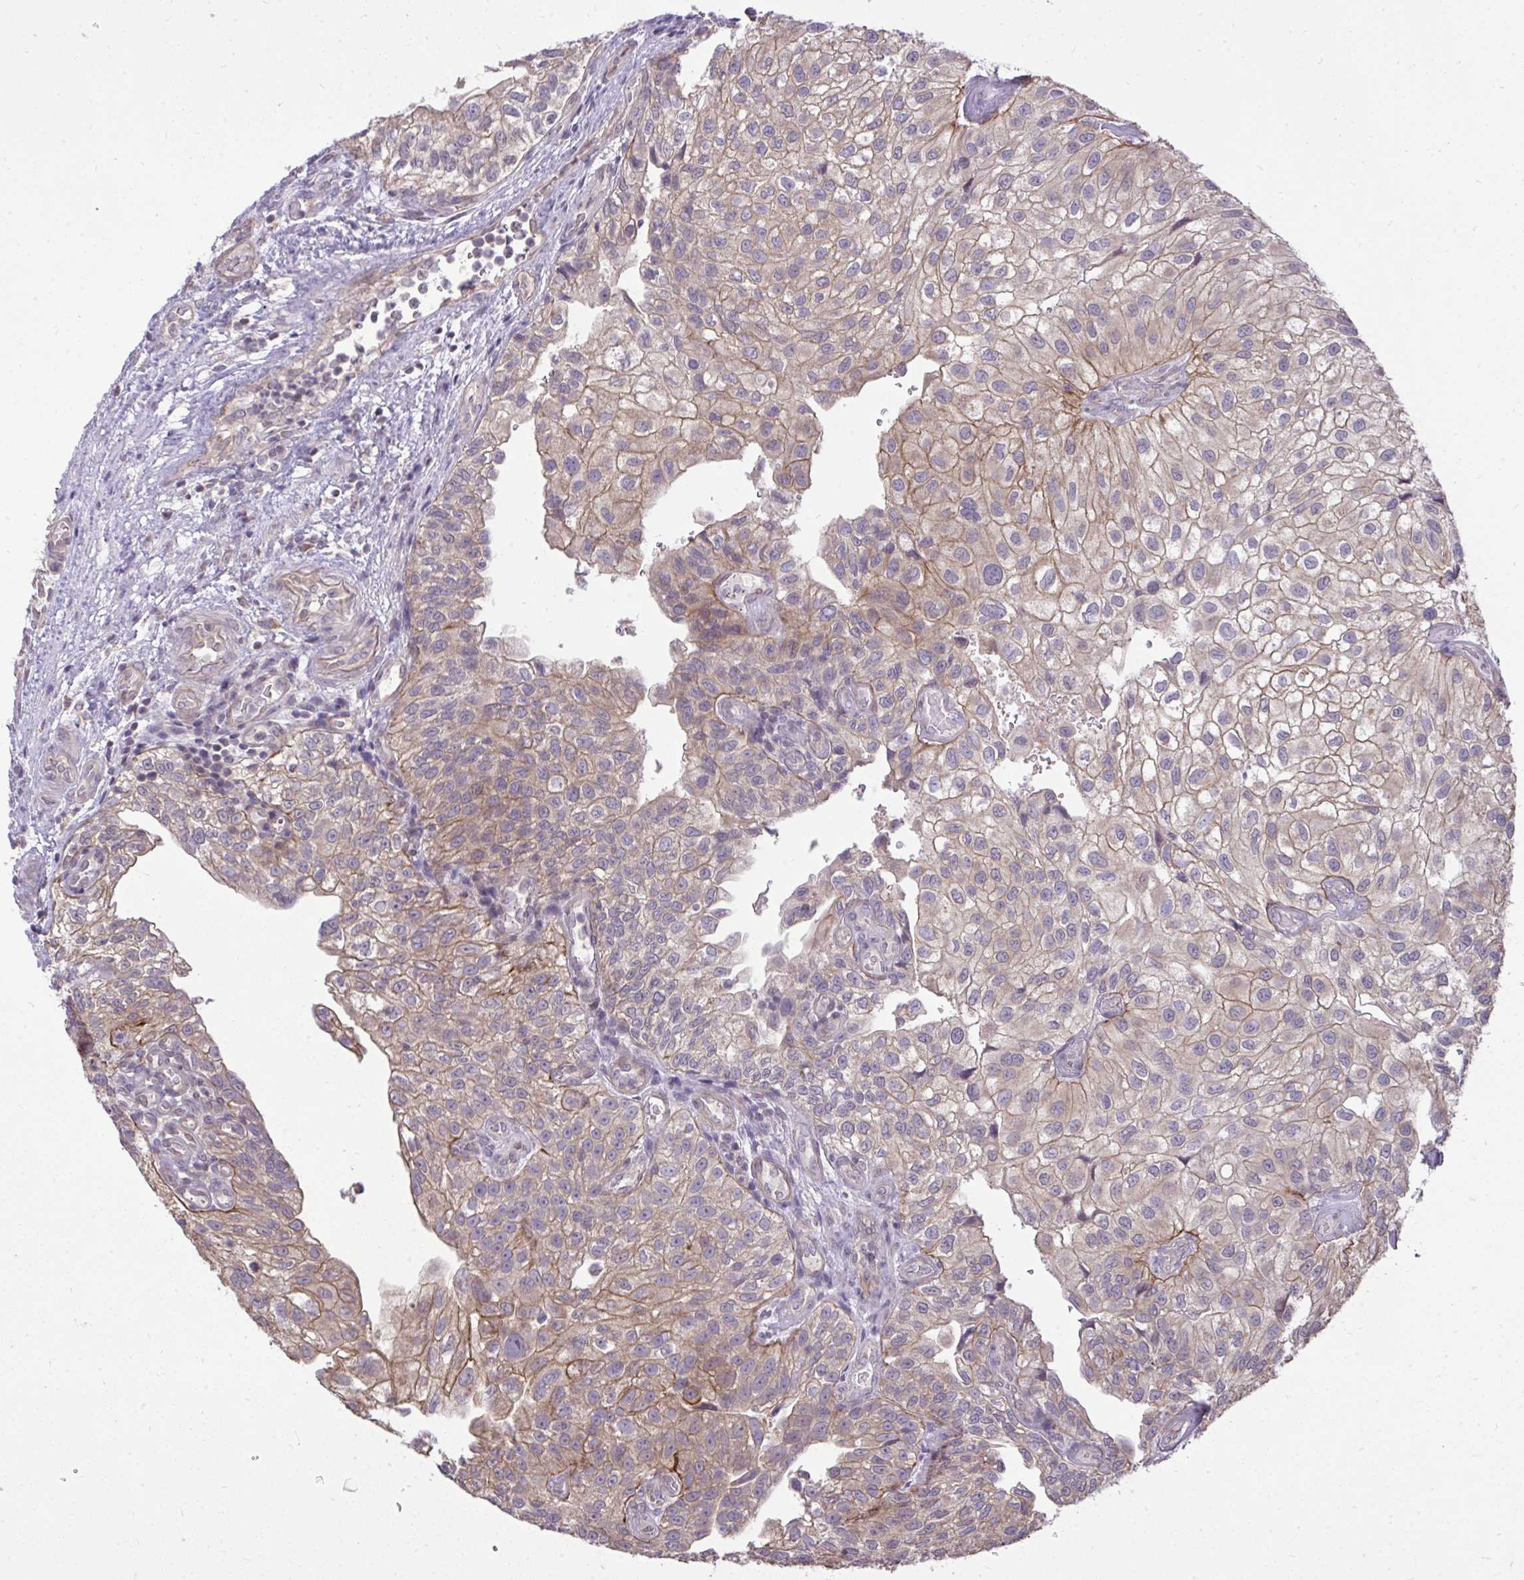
{"staining": {"intensity": "moderate", "quantity": ">75%", "location": "cytoplasmic/membranous"}, "tissue": "urothelial cancer", "cell_type": "Tumor cells", "image_type": "cancer", "snomed": [{"axis": "morphology", "description": "Urothelial carcinoma, NOS"}, {"axis": "topography", "description": "Urinary bladder"}], "caption": "Immunohistochemical staining of urothelial cancer reveals medium levels of moderate cytoplasmic/membranous protein expression in approximately >75% of tumor cells. The staining was performed using DAB (3,3'-diaminobenzidine), with brown indicating positive protein expression. Nuclei are stained blue with hematoxylin.", "gene": "CYP20A1", "patient": {"sex": "male", "age": 87}}